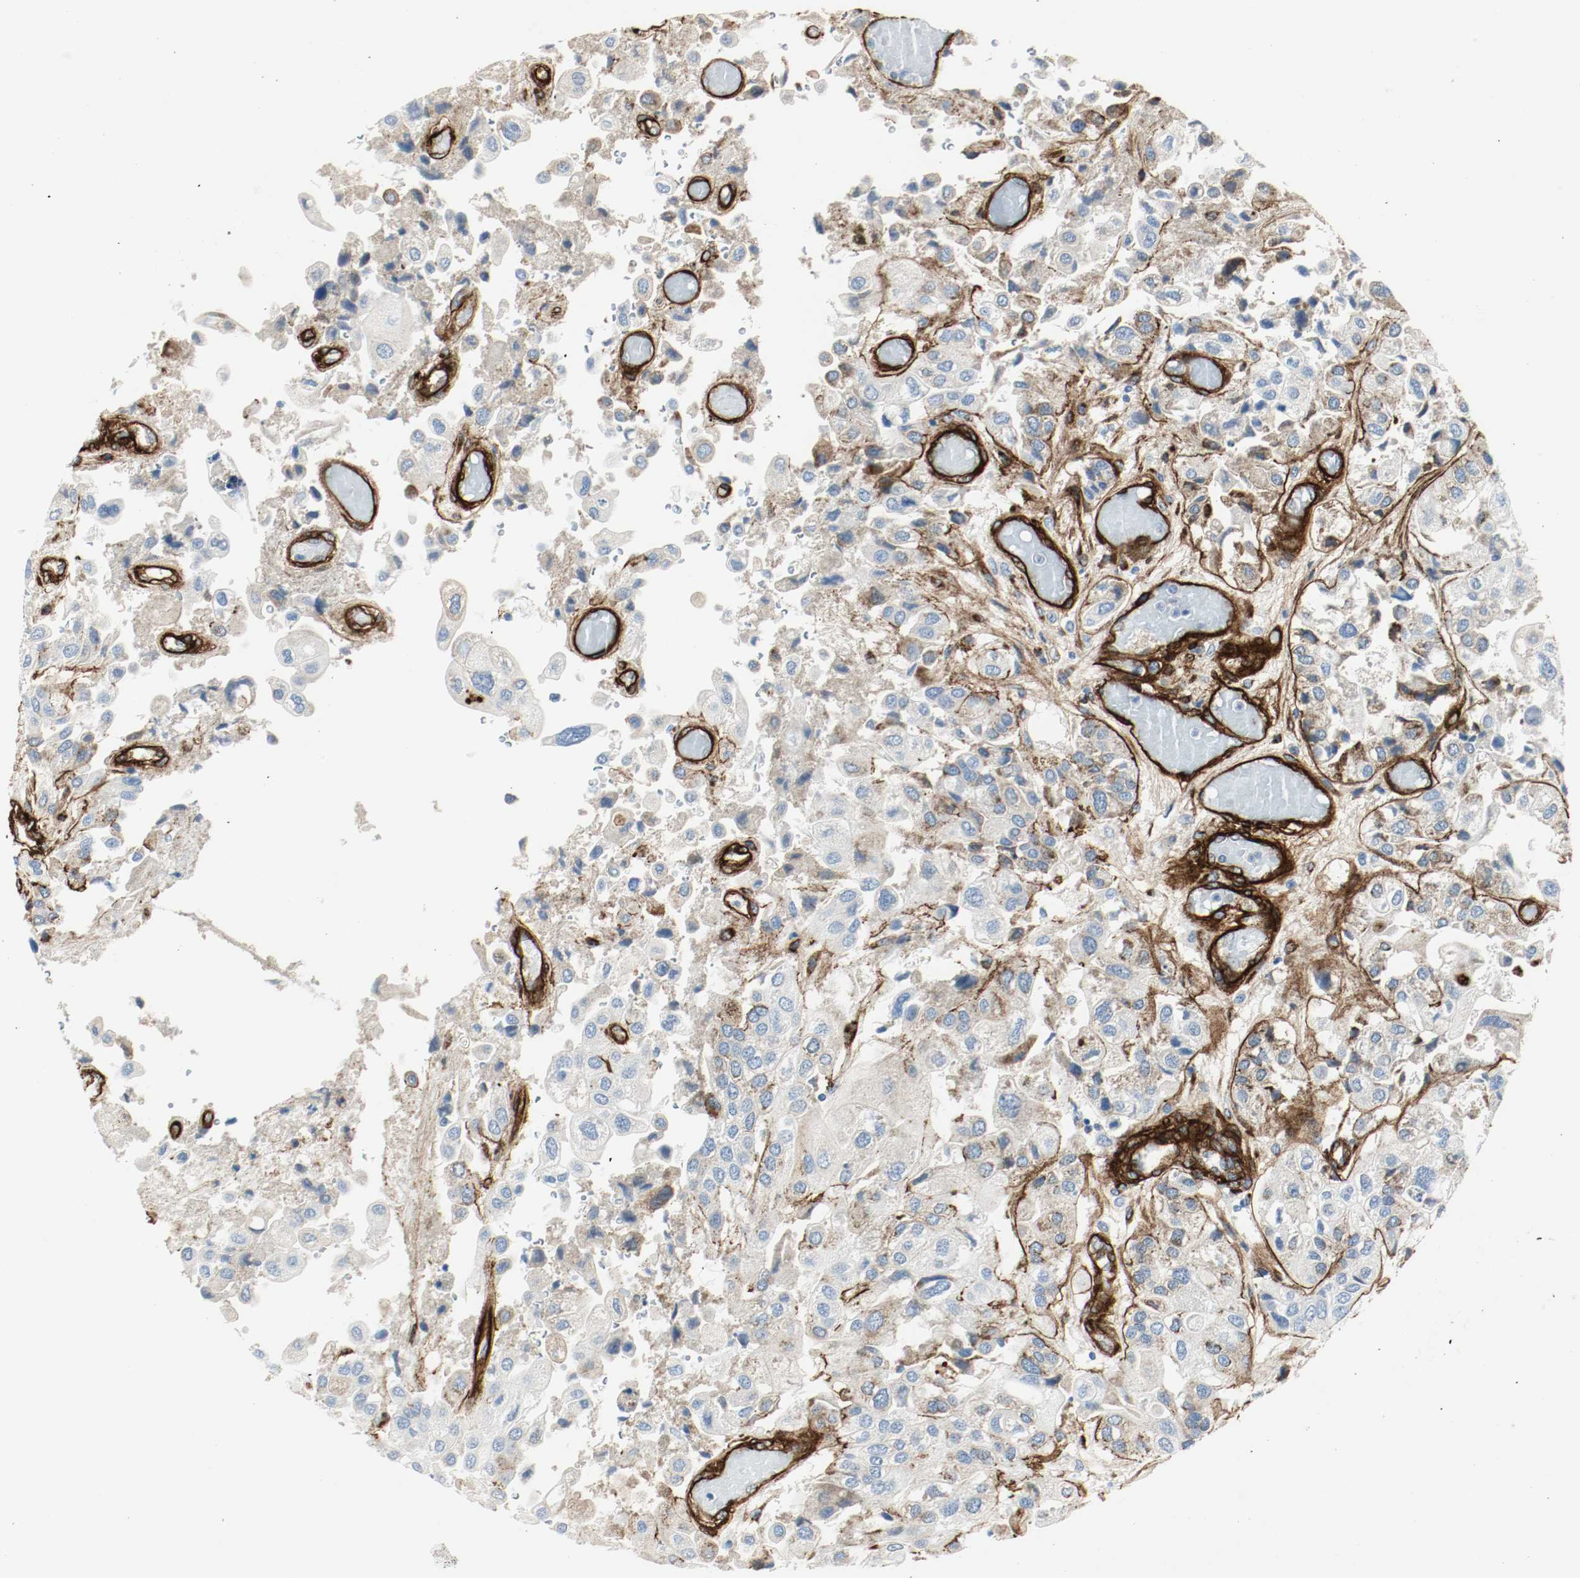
{"staining": {"intensity": "weak", "quantity": ">75%", "location": "cytoplasmic/membranous"}, "tissue": "urothelial cancer", "cell_type": "Tumor cells", "image_type": "cancer", "snomed": [{"axis": "morphology", "description": "Urothelial carcinoma, High grade"}, {"axis": "topography", "description": "Urinary bladder"}], "caption": "This is a histology image of immunohistochemistry staining of urothelial carcinoma (high-grade), which shows weak staining in the cytoplasmic/membranous of tumor cells.", "gene": "LAMB1", "patient": {"sex": "female", "age": 64}}